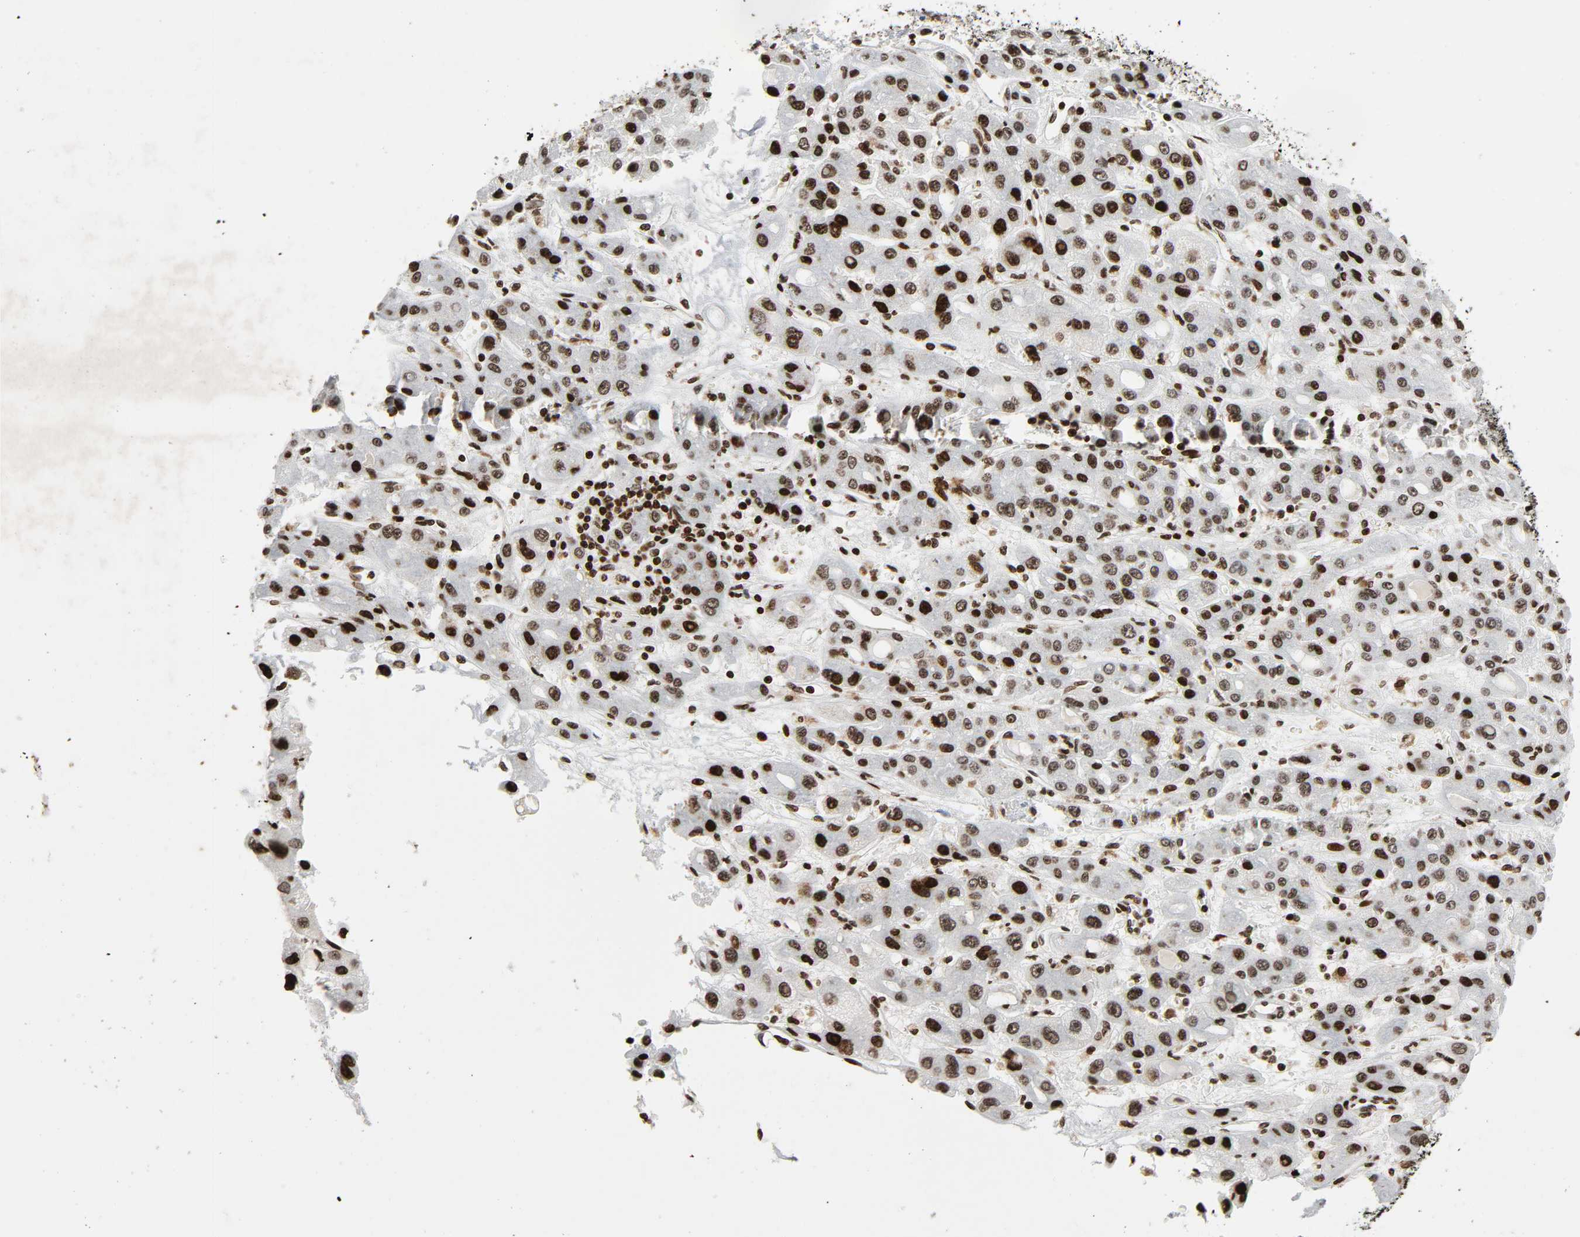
{"staining": {"intensity": "moderate", "quantity": ">75%", "location": "nuclear"}, "tissue": "liver cancer", "cell_type": "Tumor cells", "image_type": "cancer", "snomed": [{"axis": "morphology", "description": "Carcinoma, Hepatocellular, NOS"}, {"axis": "topography", "description": "Liver"}], "caption": "The histopathology image displays staining of hepatocellular carcinoma (liver), revealing moderate nuclear protein staining (brown color) within tumor cells.", "gene": "RXRA", "patient": {"sex": "male", "age": 55}}